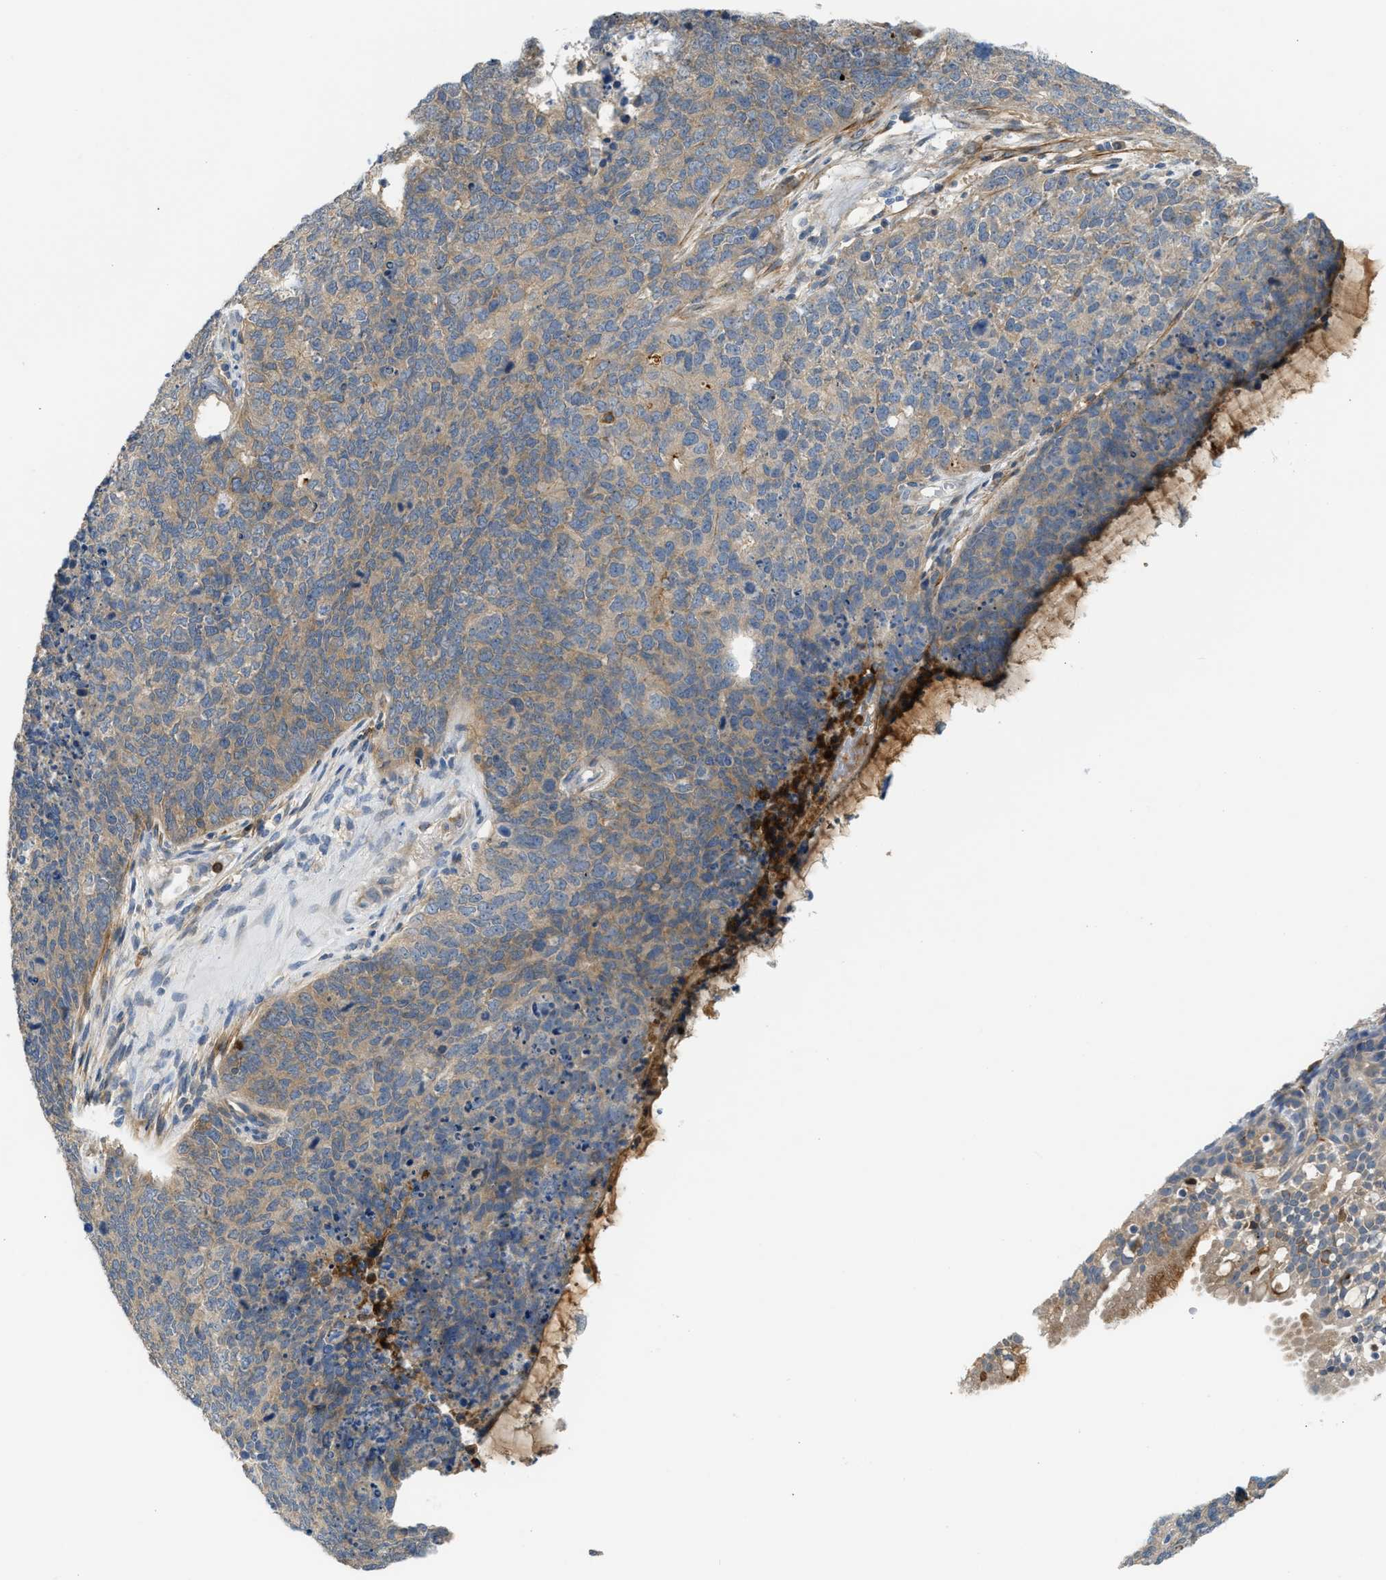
{"staining": {"intensity": "weak", "quantity": "25%-75%", "location": "cytoplasmic/membranous"}, "tissue": "cervical cancer", "cell_type": "Tumor cells", "image_type": "cancer", "snomed": [{"axis": "morphology", "description": "Squamous cell carcinoma, NOS"}, {"axis": "topography", "description": "Cervix"}], "caption": "There is low levels of weak cytoplasmic/membranous staining in tumor cells of cervical squamous cell carcinoma, as demonstrated by immunohistochemical staining (brown color).", "gene": "RHBDF2", "patient": {"sex": "female", "age": 63}}